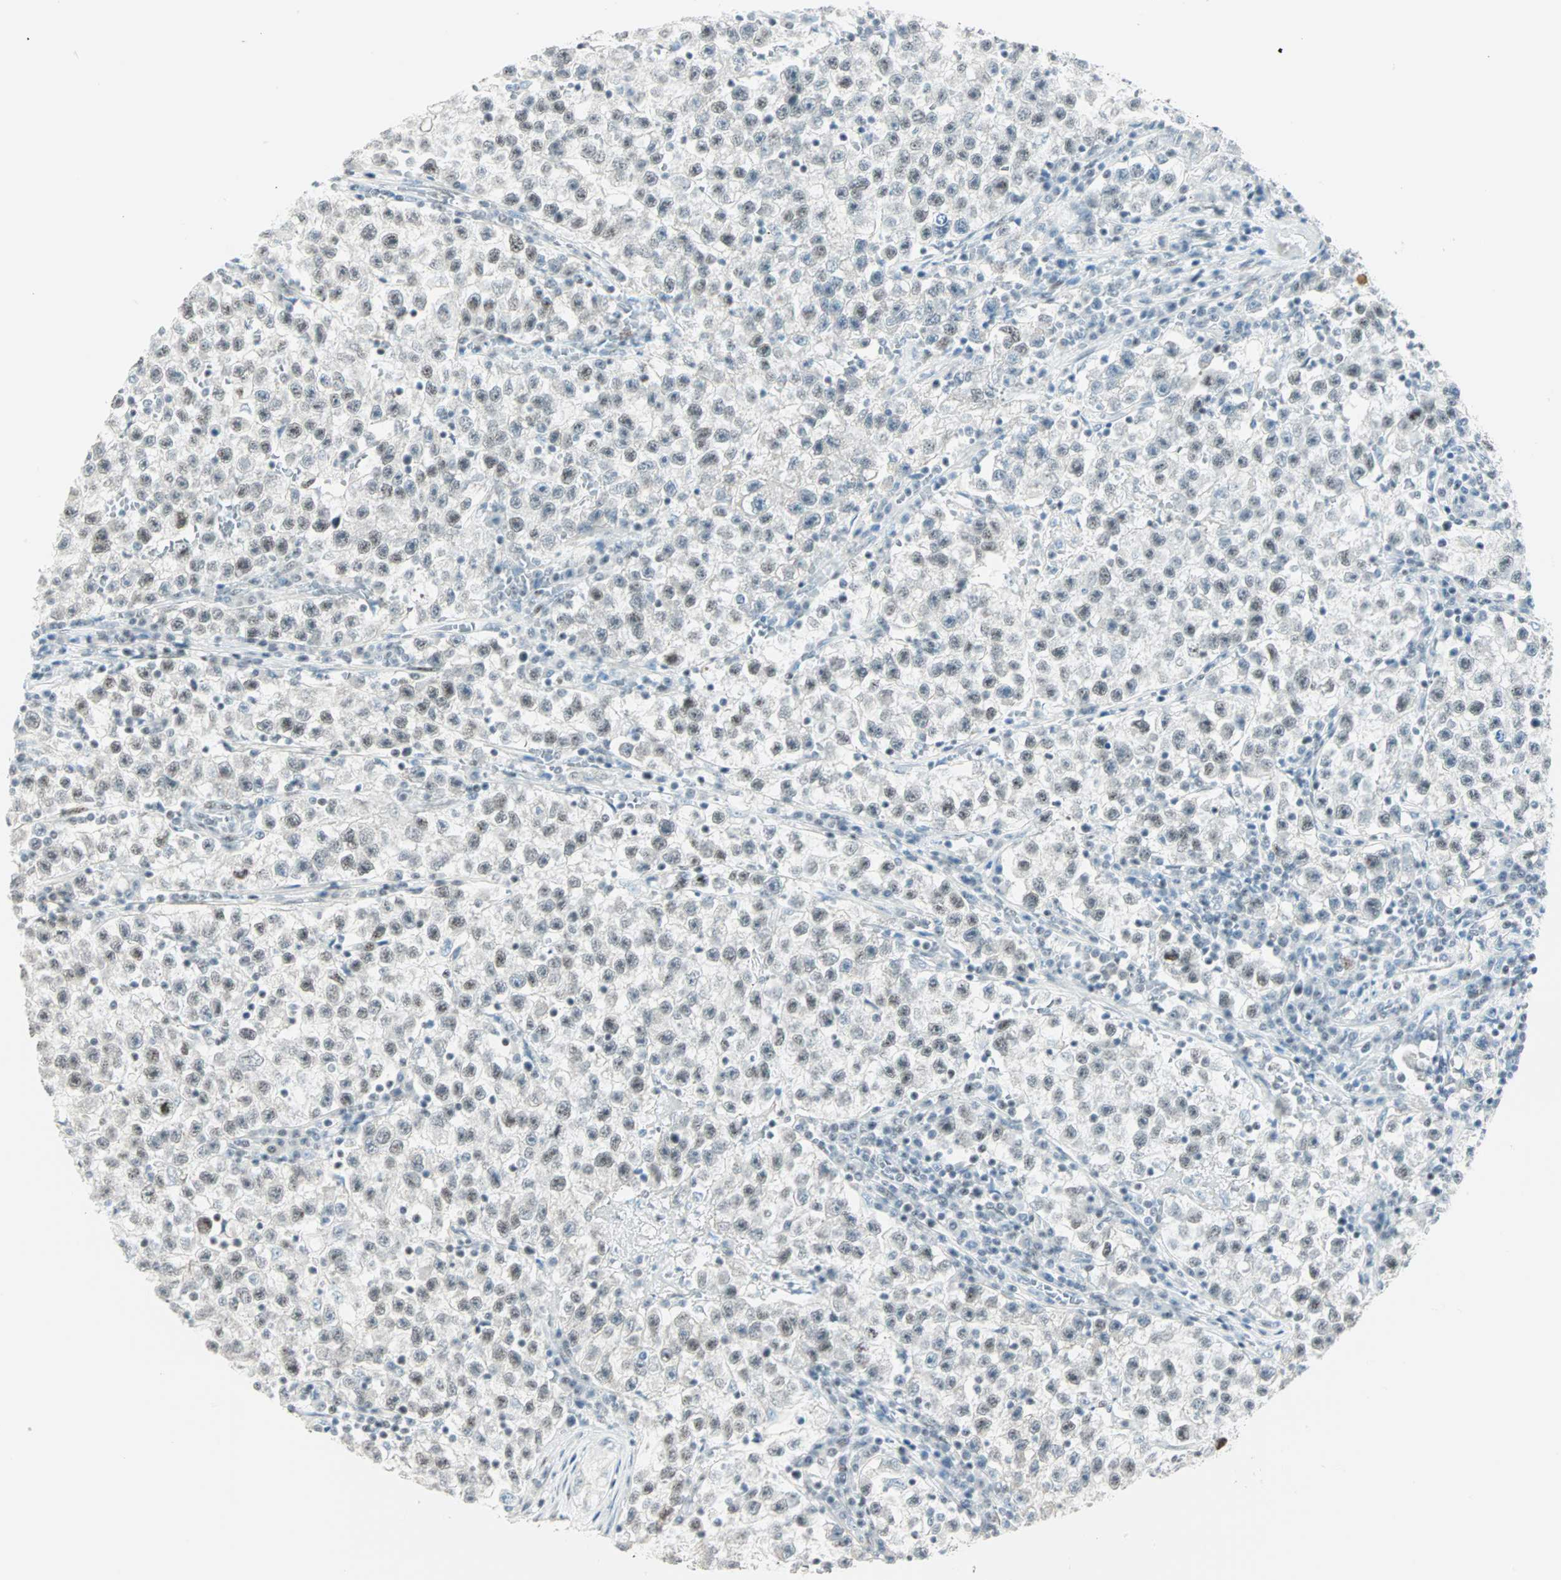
{"staining": {"intensity": "negative", "quantity": "none", "location": "none"}, "tissue": "testis cancer", "cell_type": "Tumor cells", "image_type": "cancer", "snomed": [{"axis": "morphology", "description": "Seminoma, NOS"}, {"axis": "topography", "description": "Testis"}], "caption": "A high-resolution micrograph shows immunohistochemistry (IHC) staining of seminoma (testis), which exhibits no significant staining in tumor cells. (Stains: DAB immunohistochemistry (IHC) with hematoxylin counter stain, Microscopy: brightfield microscopy at high magnification).", "gene": "PKNOX1", "patient": {"sex": "male", "age": 22}}